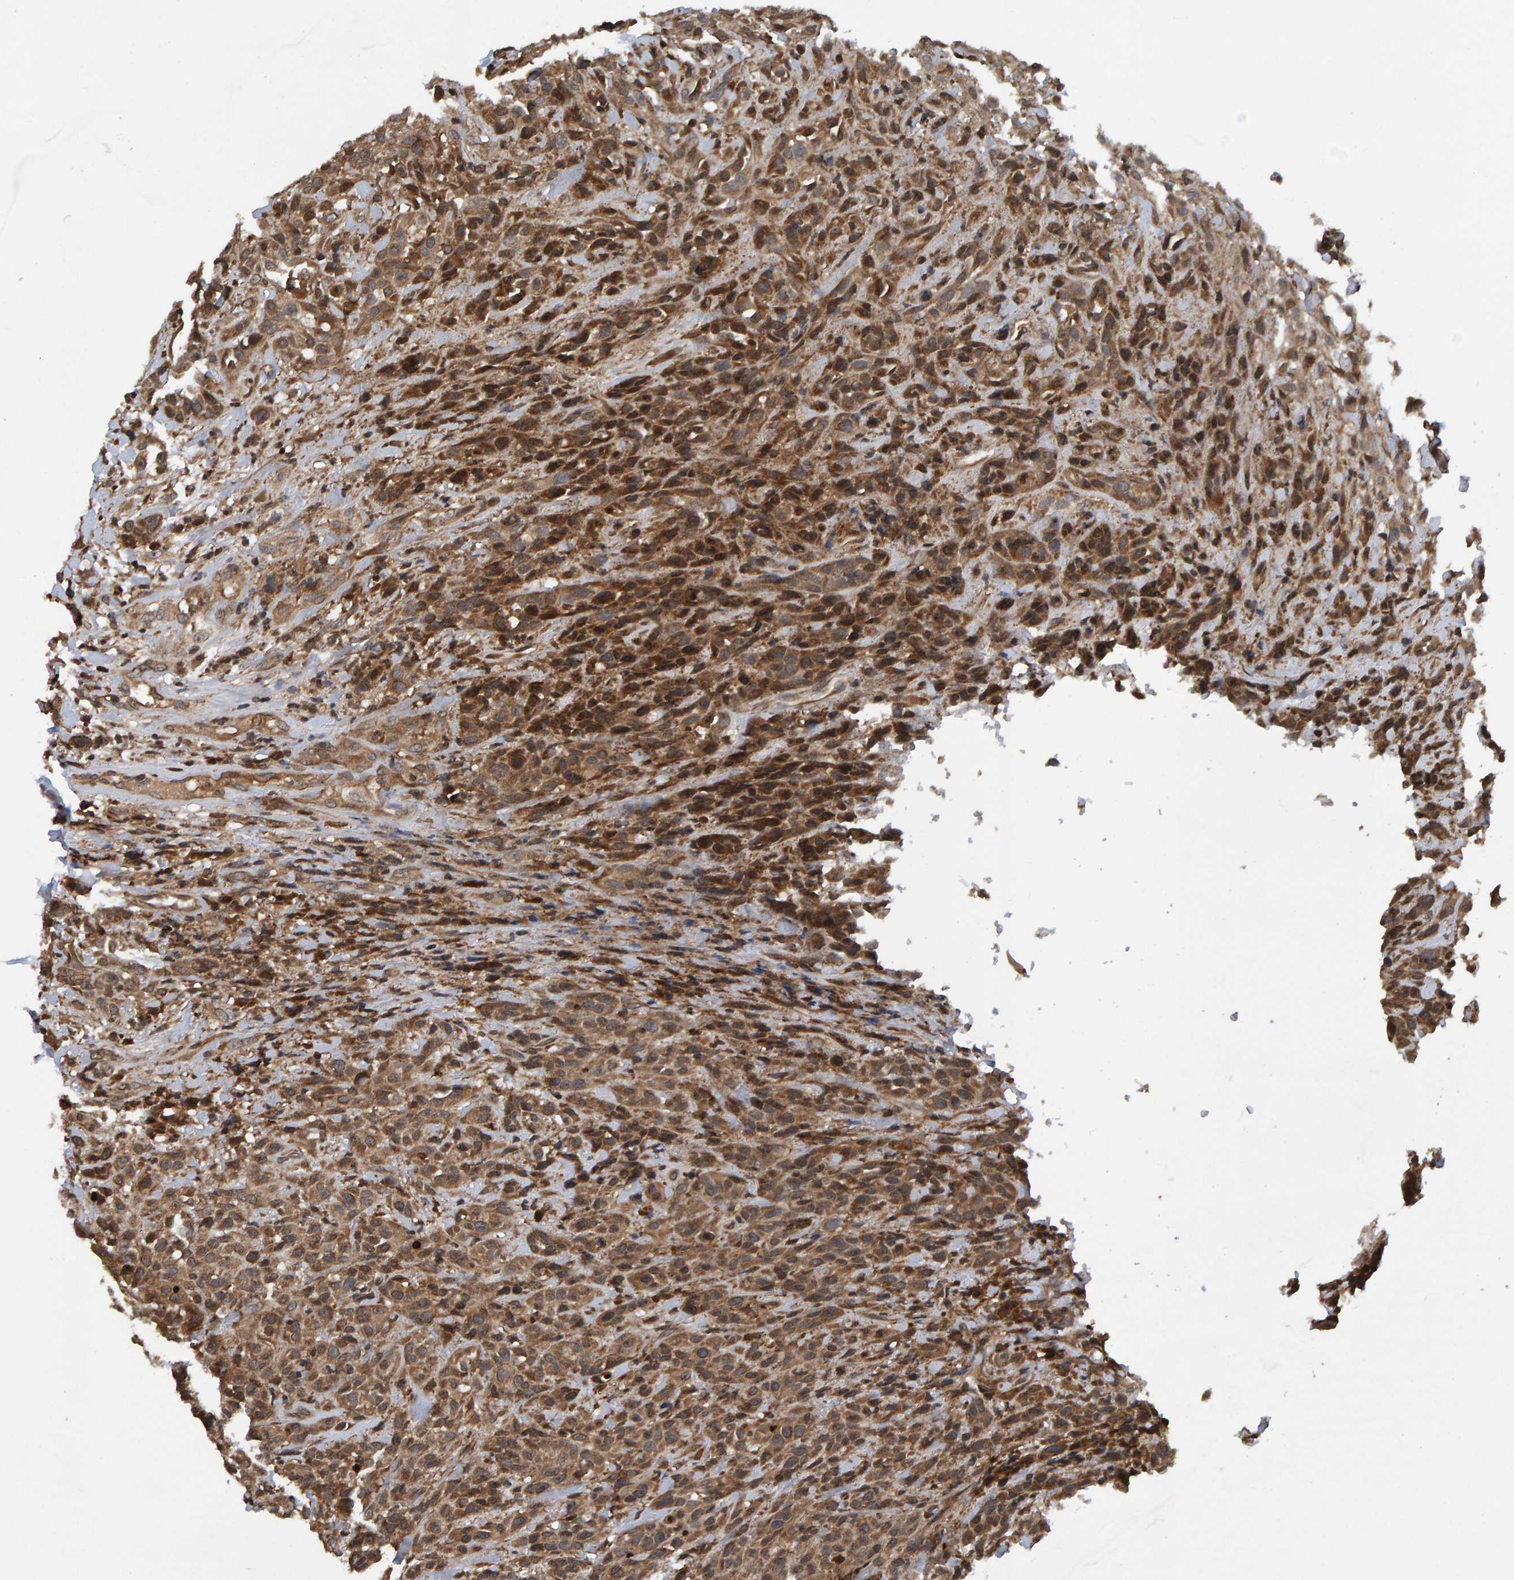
{"staining": {"intensity": "moderate", "quantity": ">75%", "location": "cytoplasmic/membranous"}, "tissue": "head and neck cancer", "cell_type": "Tumor cells", "image_type": "cancer", "snomed": [{"axis": "morphology", "description": "Squamous cell carcinoma, NOS"}, {"axis": "topography", "description": "Head-Neck"}], "caption": "Human head and neck squamous cell carcinoma stained with a protein marker shows moderate staining in tumor cells.", "gene": "GAB2", "patient": {"sex": "male", "age": 62}}